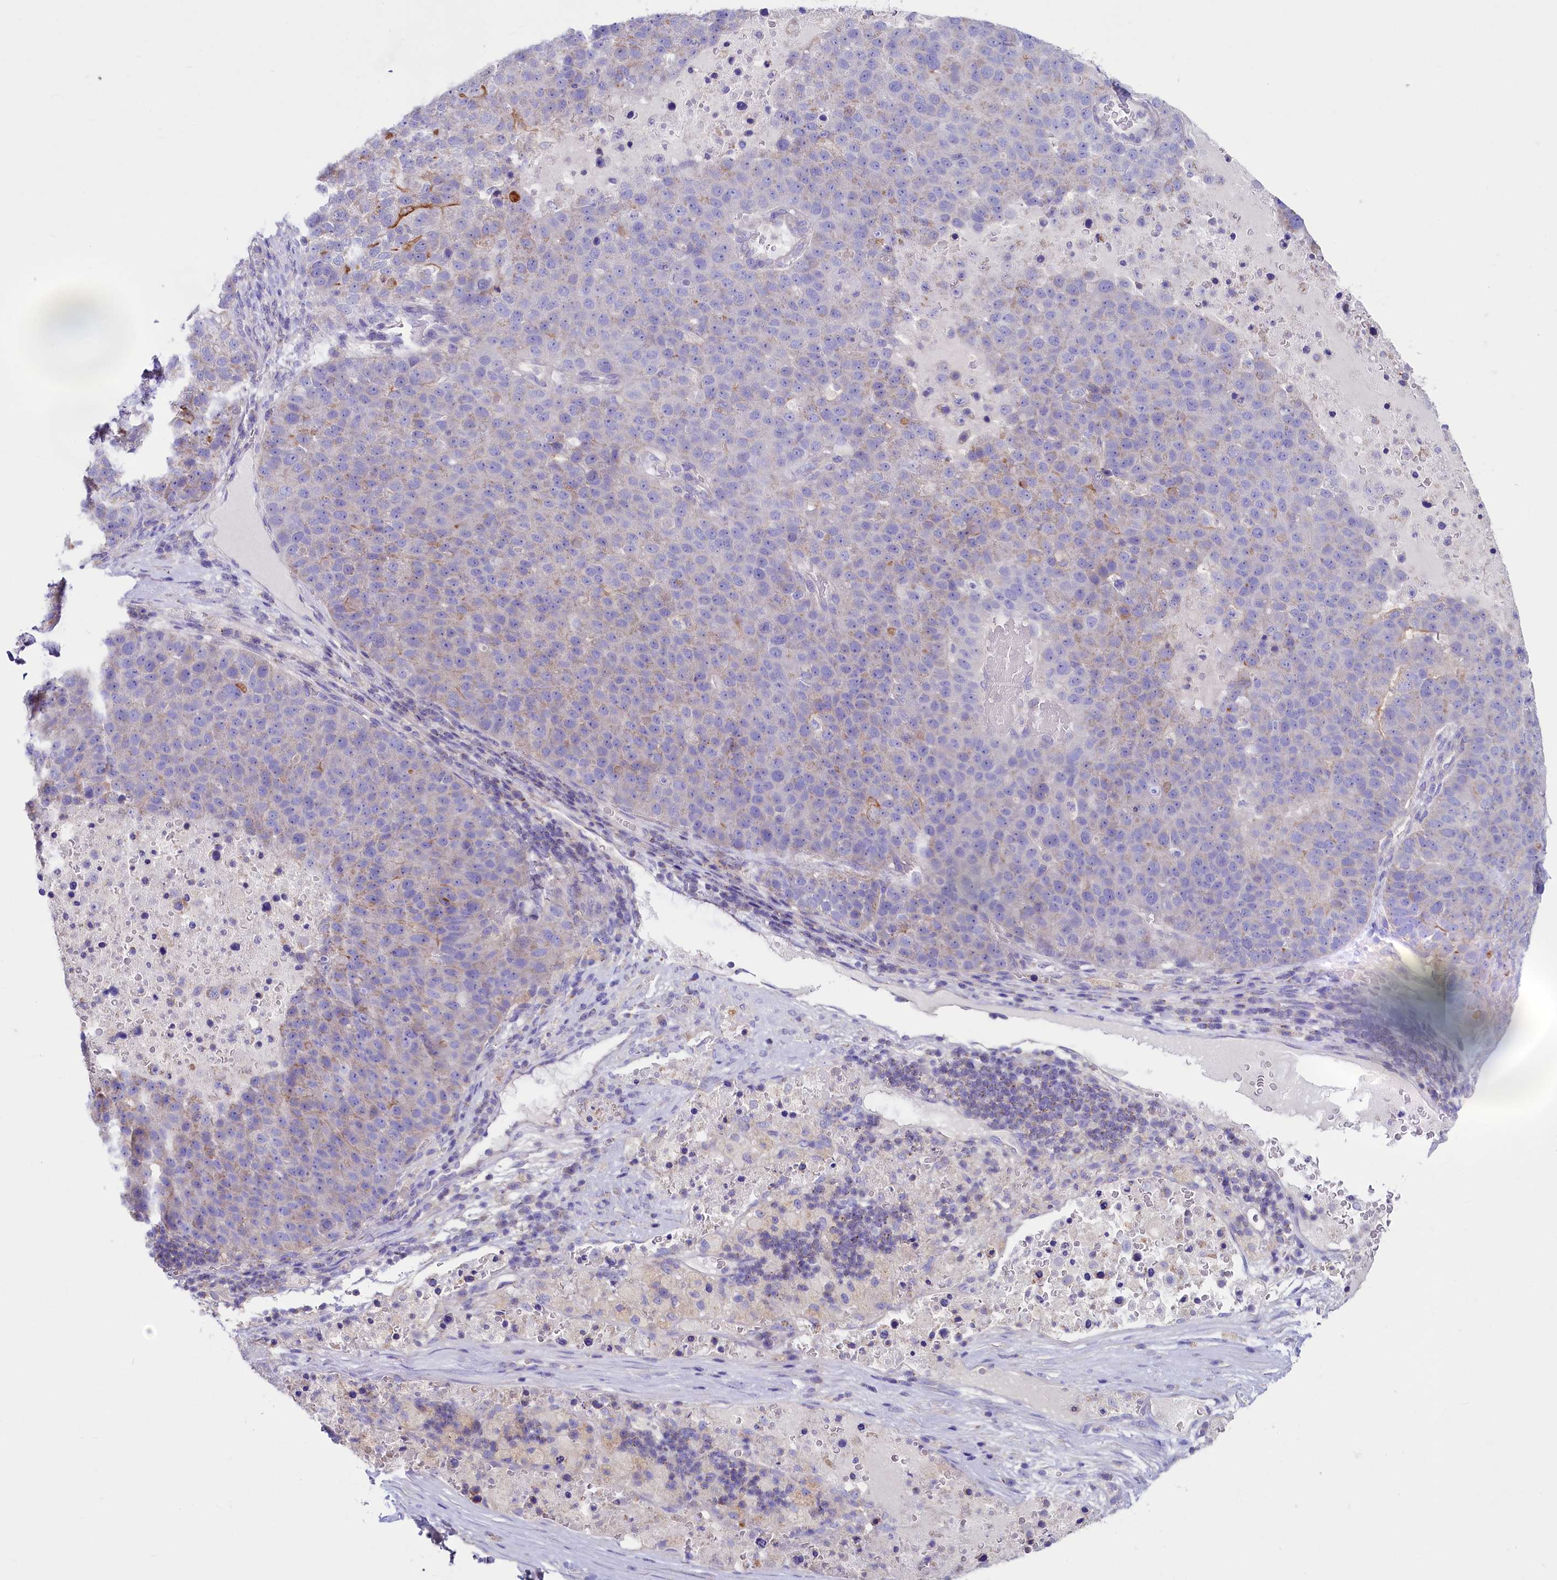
{"staining": {"intensity": "moderate", "quantity": "<25%", "location": "cytoplasmic/membranous"}, "tissue": "pancreatic cancer", "cell_type": "Tumor cells", "image_type": "cancer", "snomed": [{"axis": "morphology", "description": "Adenocarcinoma, NOS"}, {"axis": "topography", "description": "Pancreas"}], "caption": "An image of pancreatic adenocarcinoma stained for a protein displays moderate cytoplasmic/membranous brown staining in tumor cells.", "gene": "VPS26B", "patient": {"sex": "female", "age": 61}}